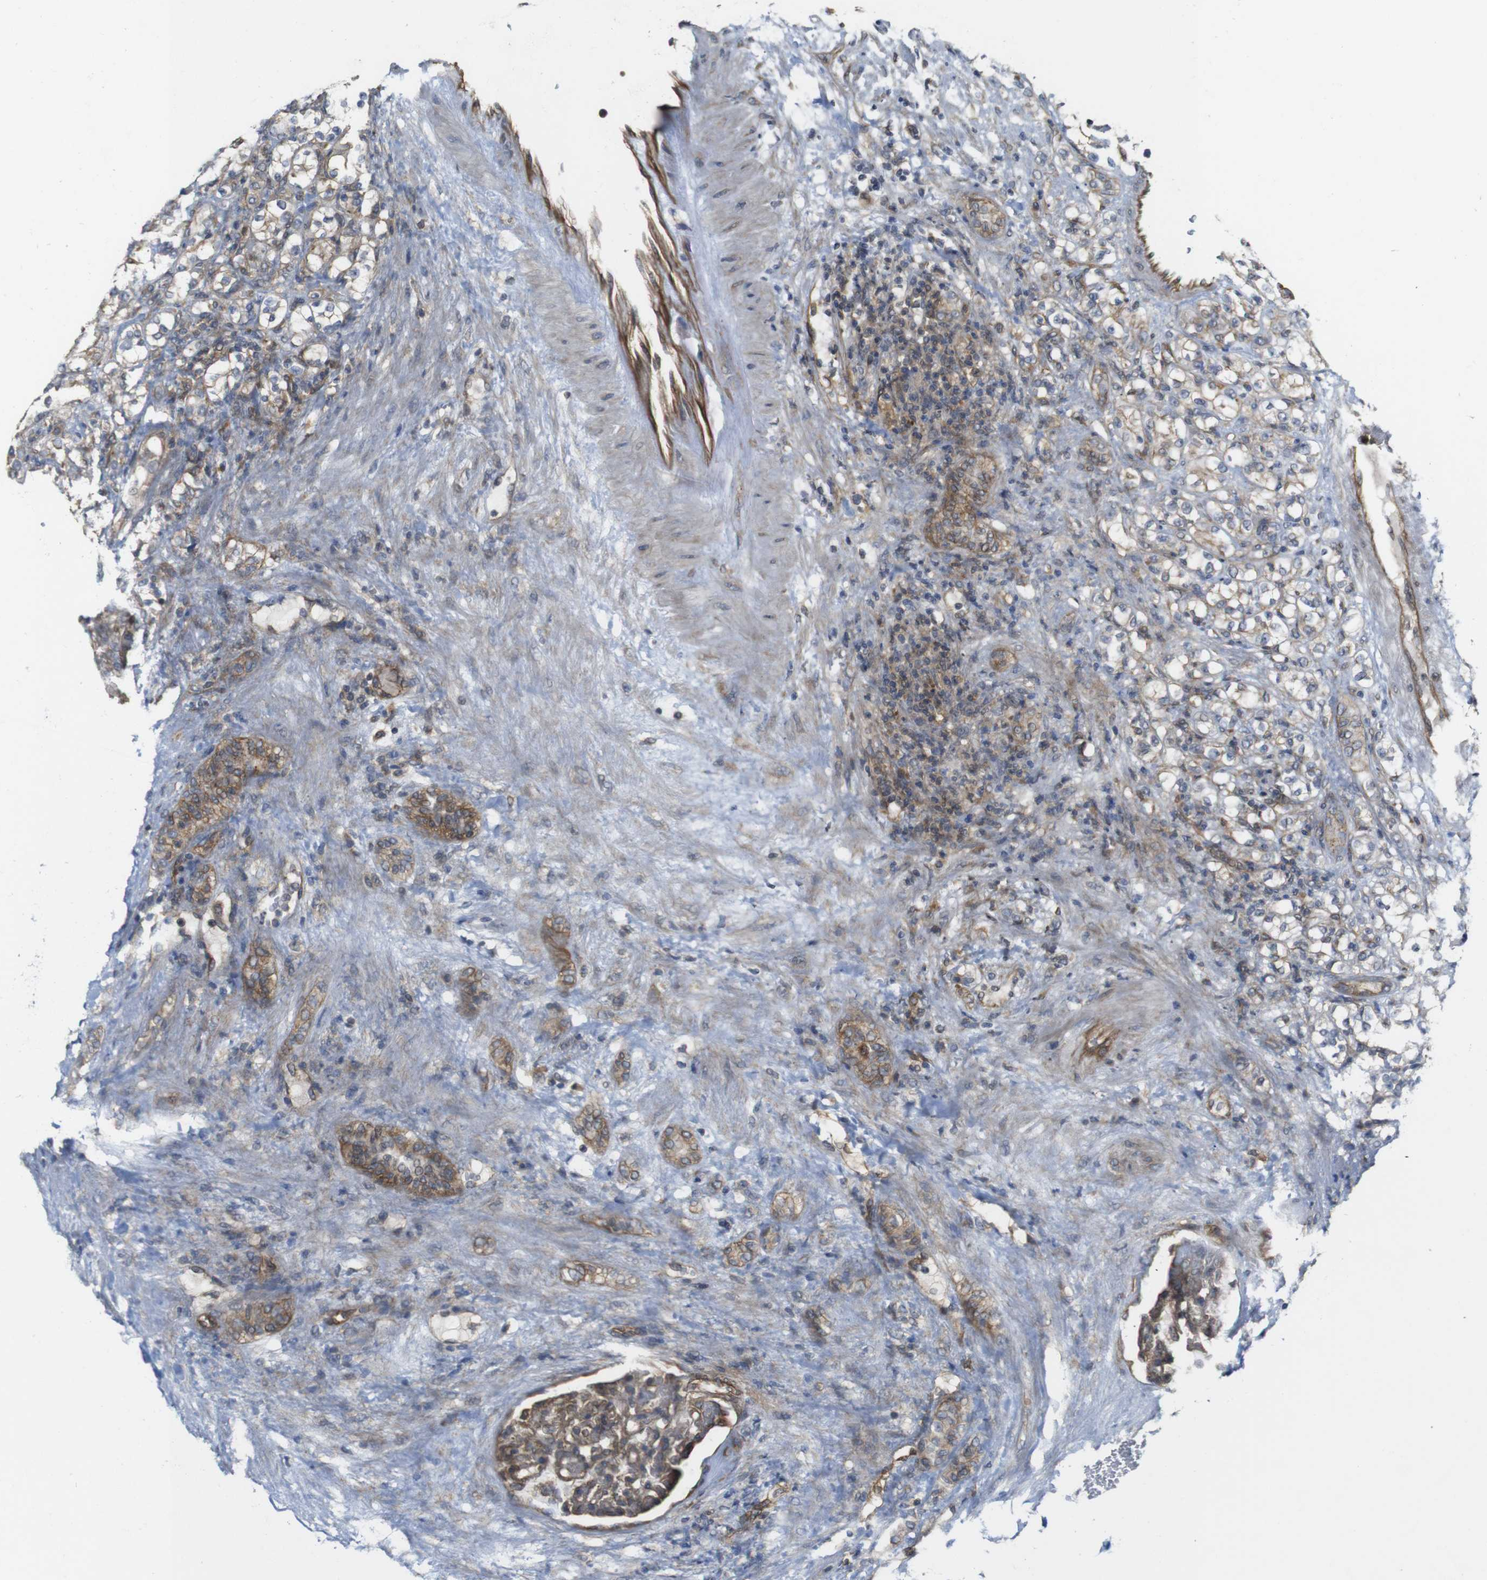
{"staining": {"intensity": "moderate", "quantity": ">75%", "location": "cytoplasmic/membranous"}, "tissue": "renal cancer", "cell_type": "Tumor cells", "image_type": "cancer", "snomed": [{"axis": "morphology", "description": "Adenocarcinoma, NOS"}, {"axis": "topography", "description": "Kidney"}], "caption": "A histopathology image of renal adenocarcinoma stained for a protein exhibits moderate cytoplasmic/membranous brown staining in tumor cells.", "gene": "ZDHHC5", "patient": {"sex": "male", "age": 61}}